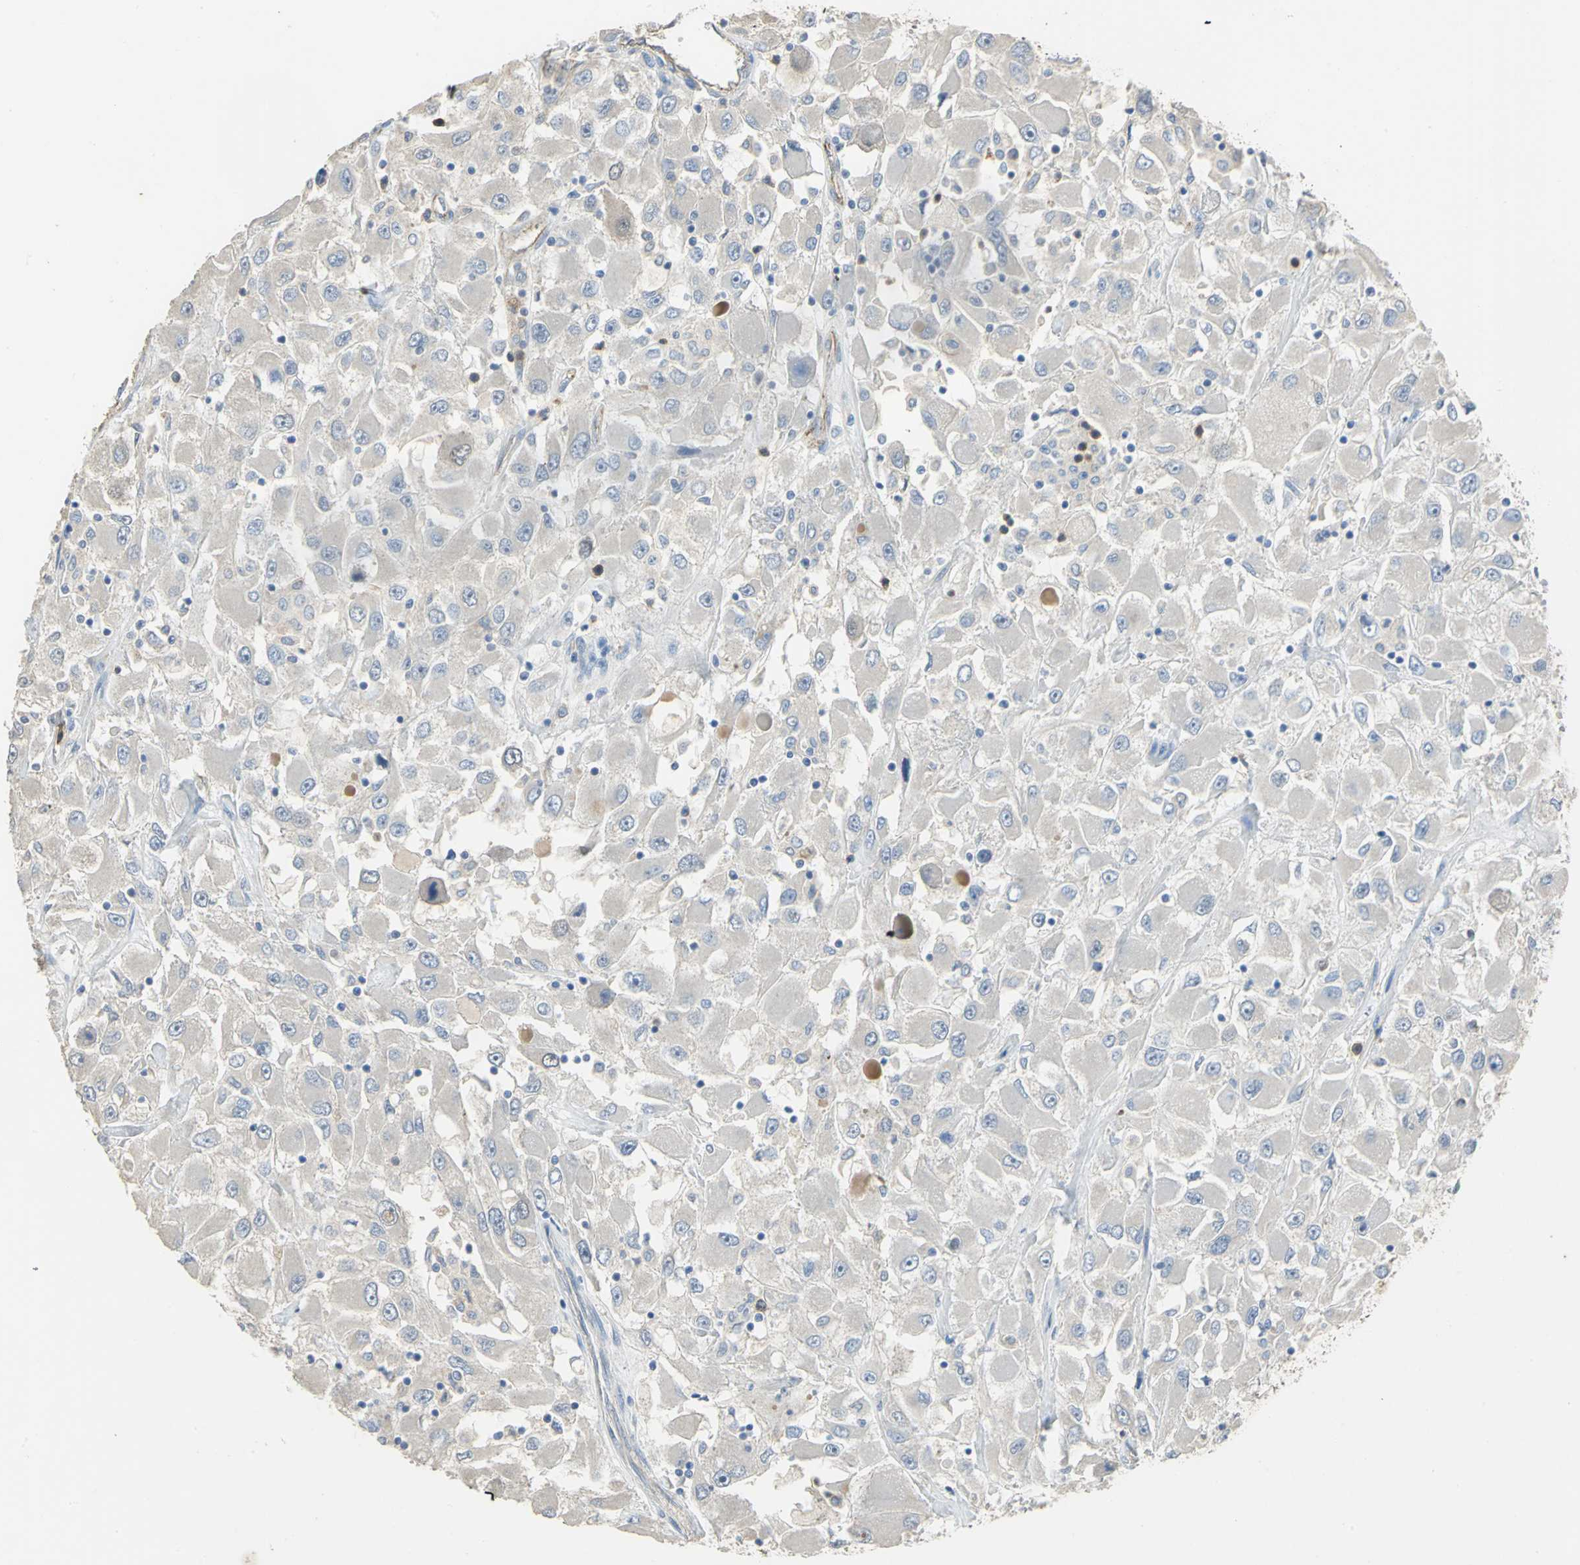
{"staining": {"intensity": "negative", "quantity": "none", "location": "none"}, "tissue": "renal cancer", "cell_type": "Tumor cells", "image_type": "cancer", "snomed": [{"axis": "morphology", "description": "Adenocarcinoma, NOS"}, {"axis": "topography", "description": "Kidney"}], "caption": "IHC histopathology image of neoplastic tissue: renal adenocarcinoma stained with DAB reveals no significant protein staining in tumor cells.", "gene": "DLGAP5", "patient": {"sex": "female", "age": 52}}